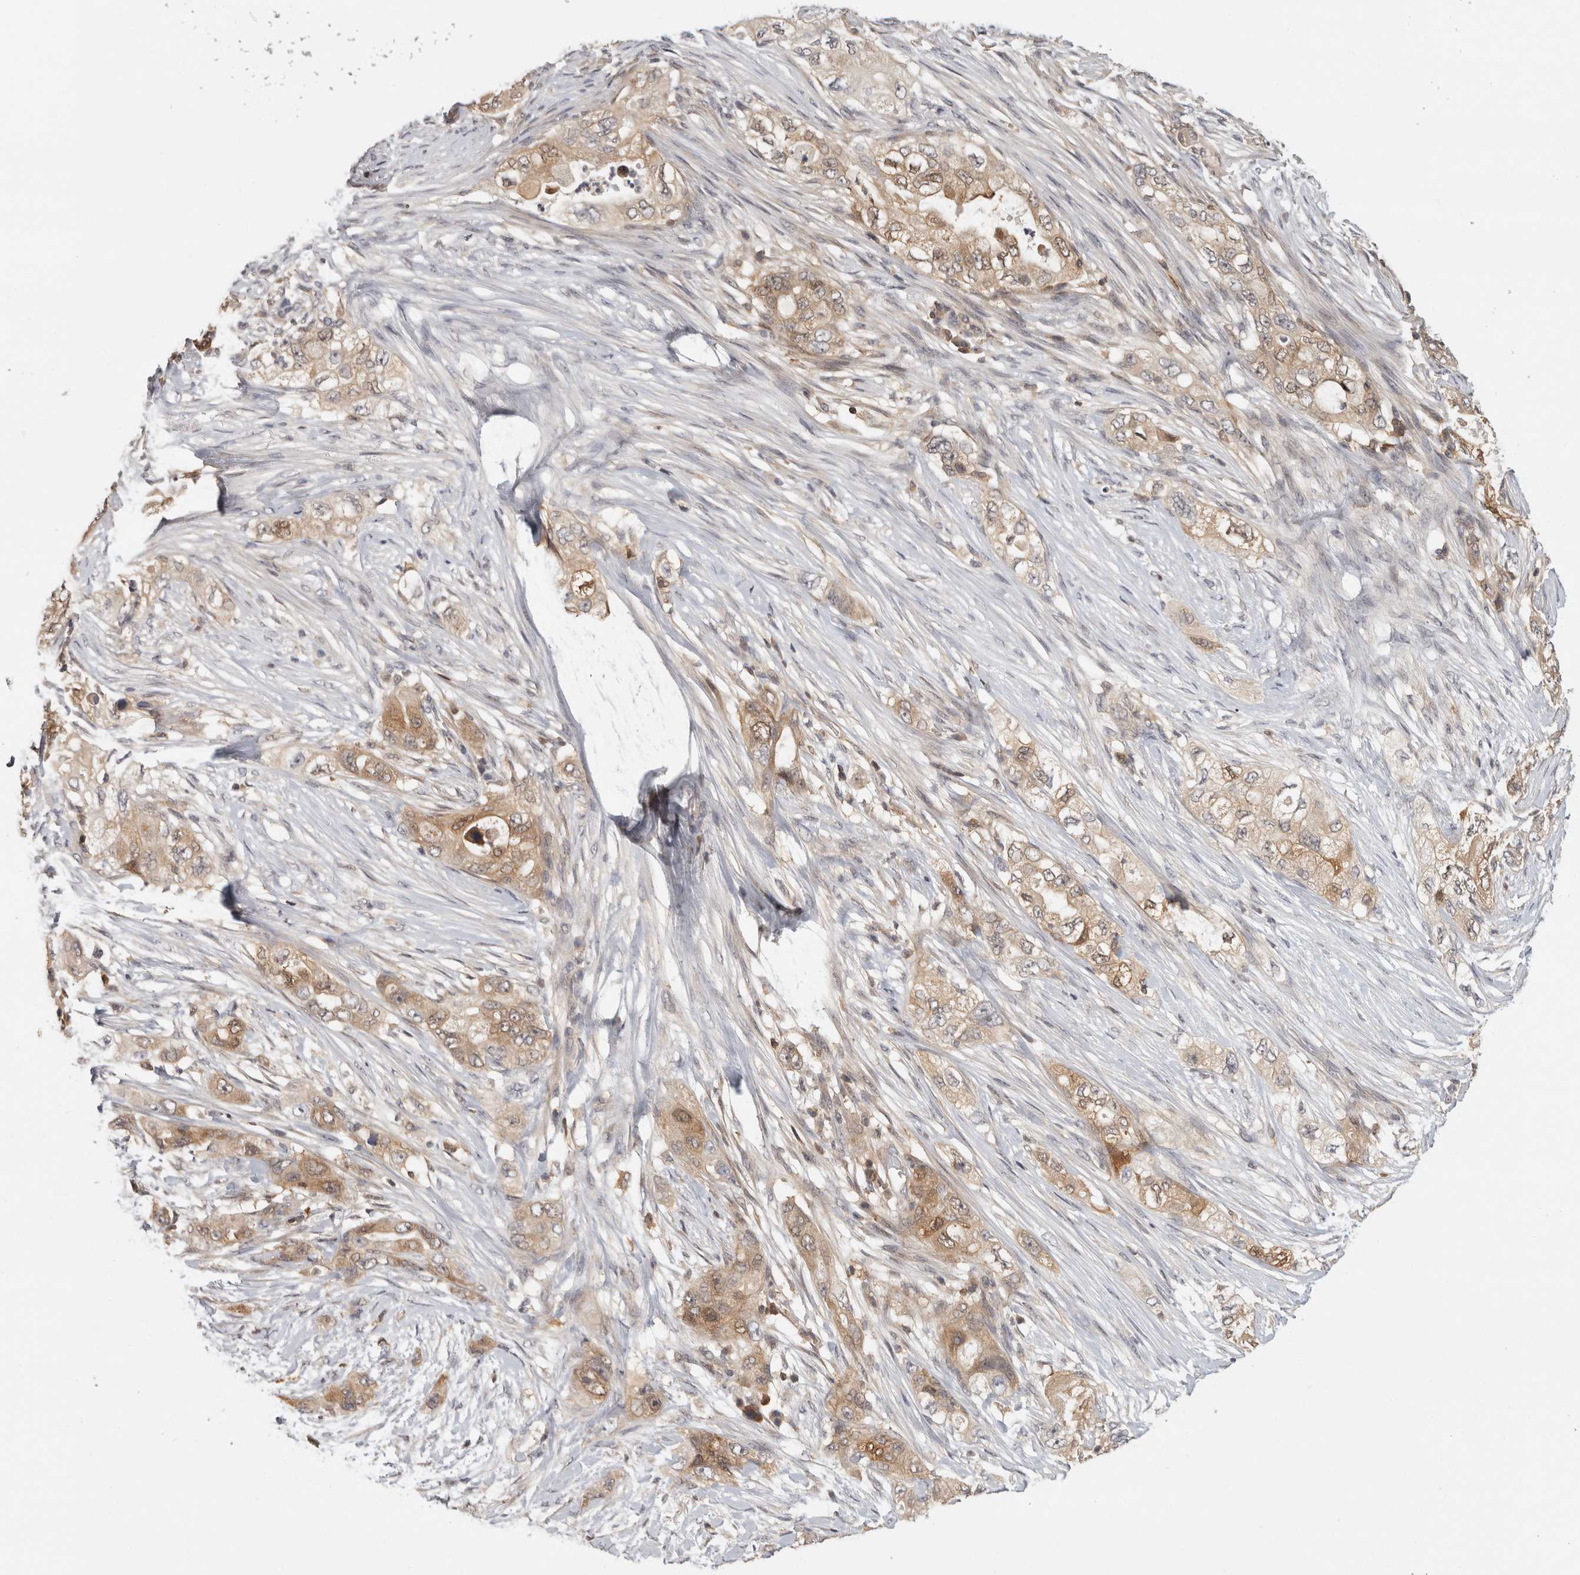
{"staining": {"intensity": "weak", "quantity": ">75%", "location": "cytoplasmic/membranous"}, "tissue": "pancreatic cancer", "cell_type": "Tumor cells", "image_type": "cancer", "snomed": [{"axis": "morphology", "description": "Adenocarcinoma, NOS"}, {"axis": "topography", "description": "Pancreas"}], "caption": "IHC photomicrograph of neoplastic tissue: pancreatic cancer stained using immunohistochemistry demonstrates low levels of weak protein expression localized specifically in the cytoplasmic/membranous of tumor cells, appearing as a cytoplasmic/membranous brown color.", "gene": "ACAT2", "patient": {"sex": "female", "age": 73}}